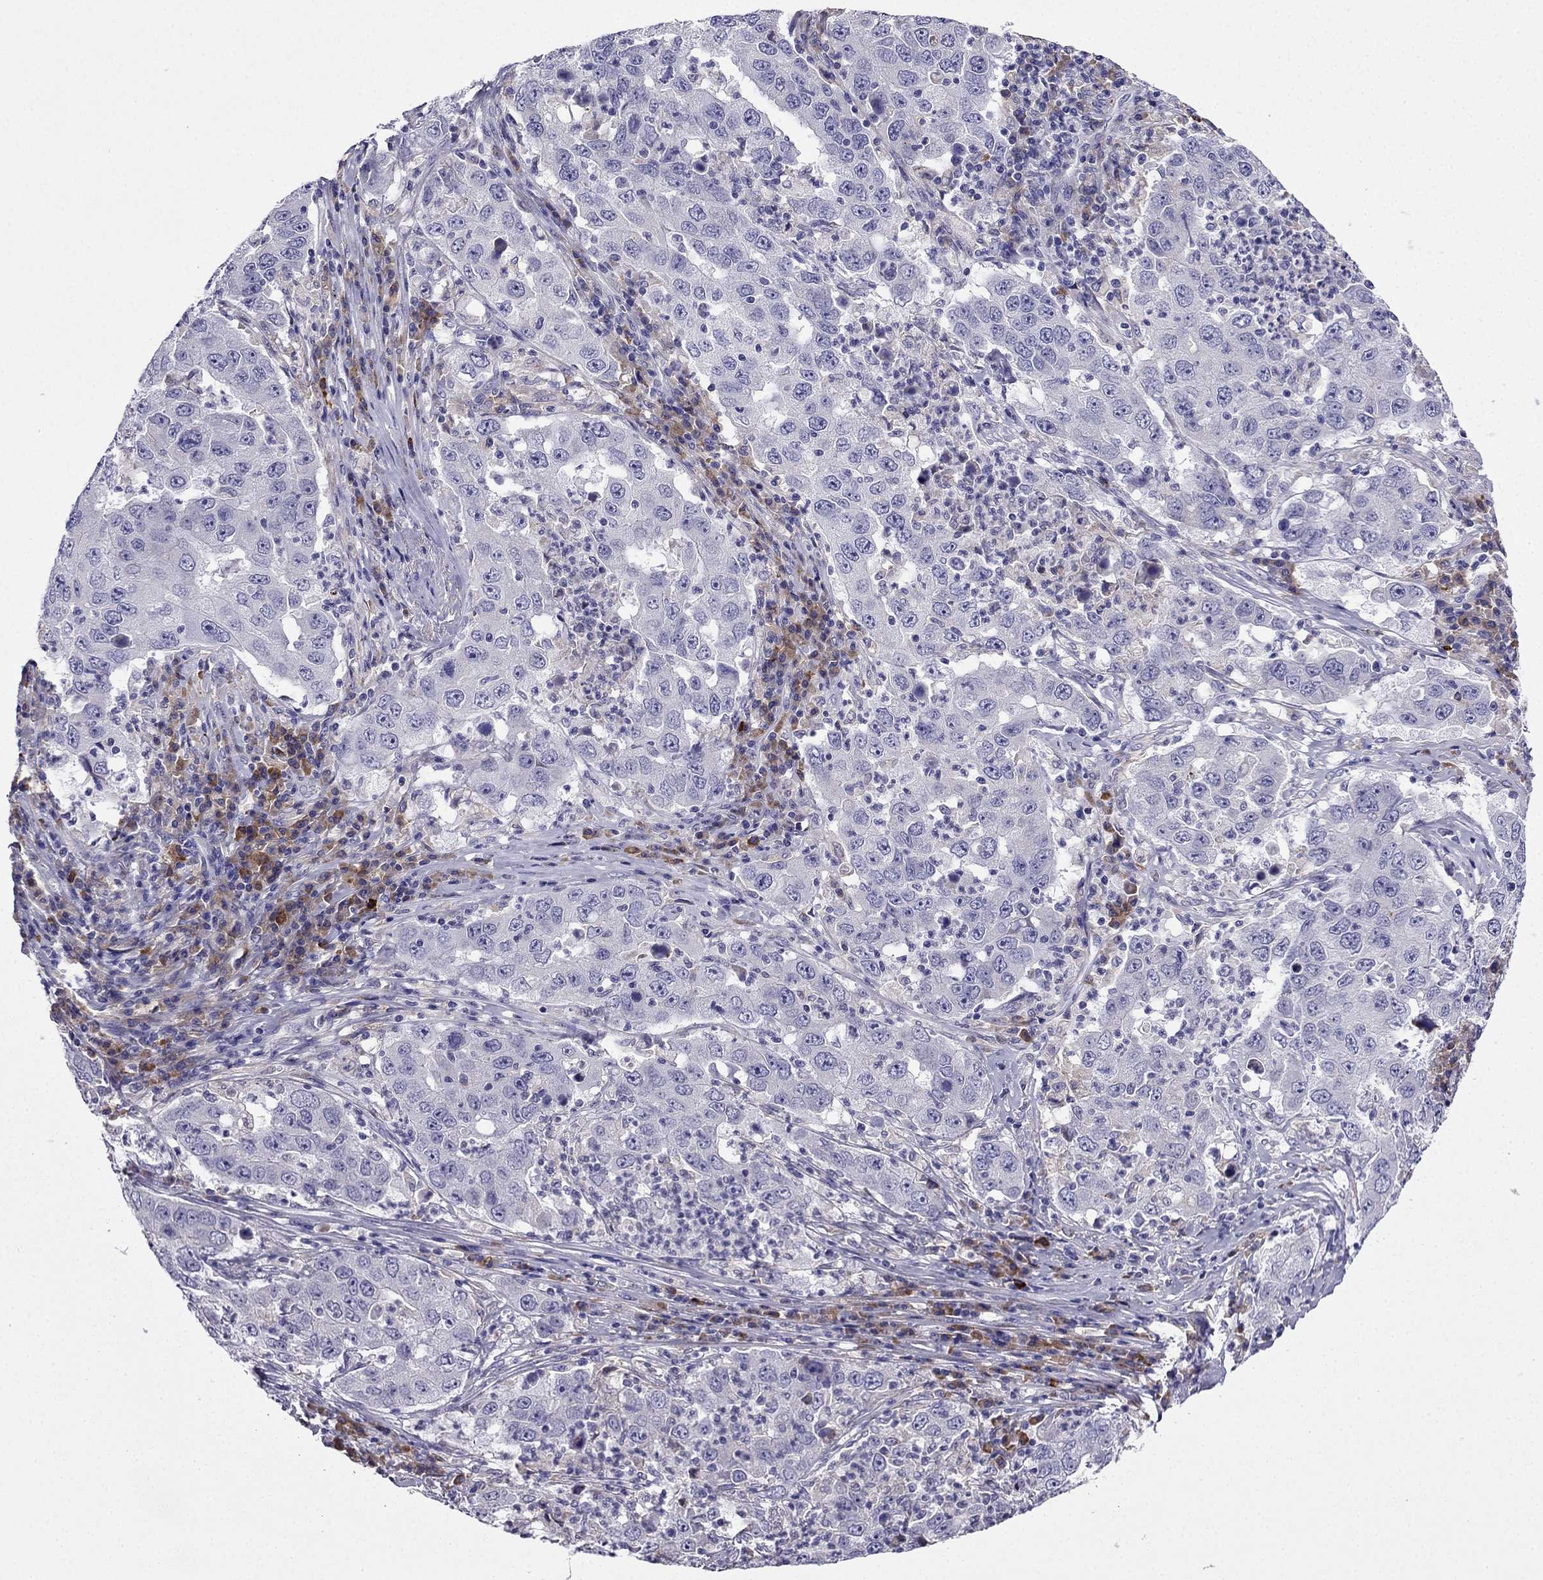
{"staining": {"intensity": "negative", "quantity": "none", "location": "none"}, "tissue": "lung cancer", "cell_type": "Tumor cells", "image_type": "cancer", "snomed": [{"axis": "morphology", "description": "Adenocarcinoma, NOS"}, {"axis": "topography", "description": "Lung"}], "caption": "Immunohistochemistry (IHC) histopathology image of neoplastic tissue: human lung cancer stained with DAB (3,3'-diaminobenzidine) reveals no significant protein positivity in tumor cells.", "gene": "TSSK4", "patient": {"sex": "male", "age": 73}}